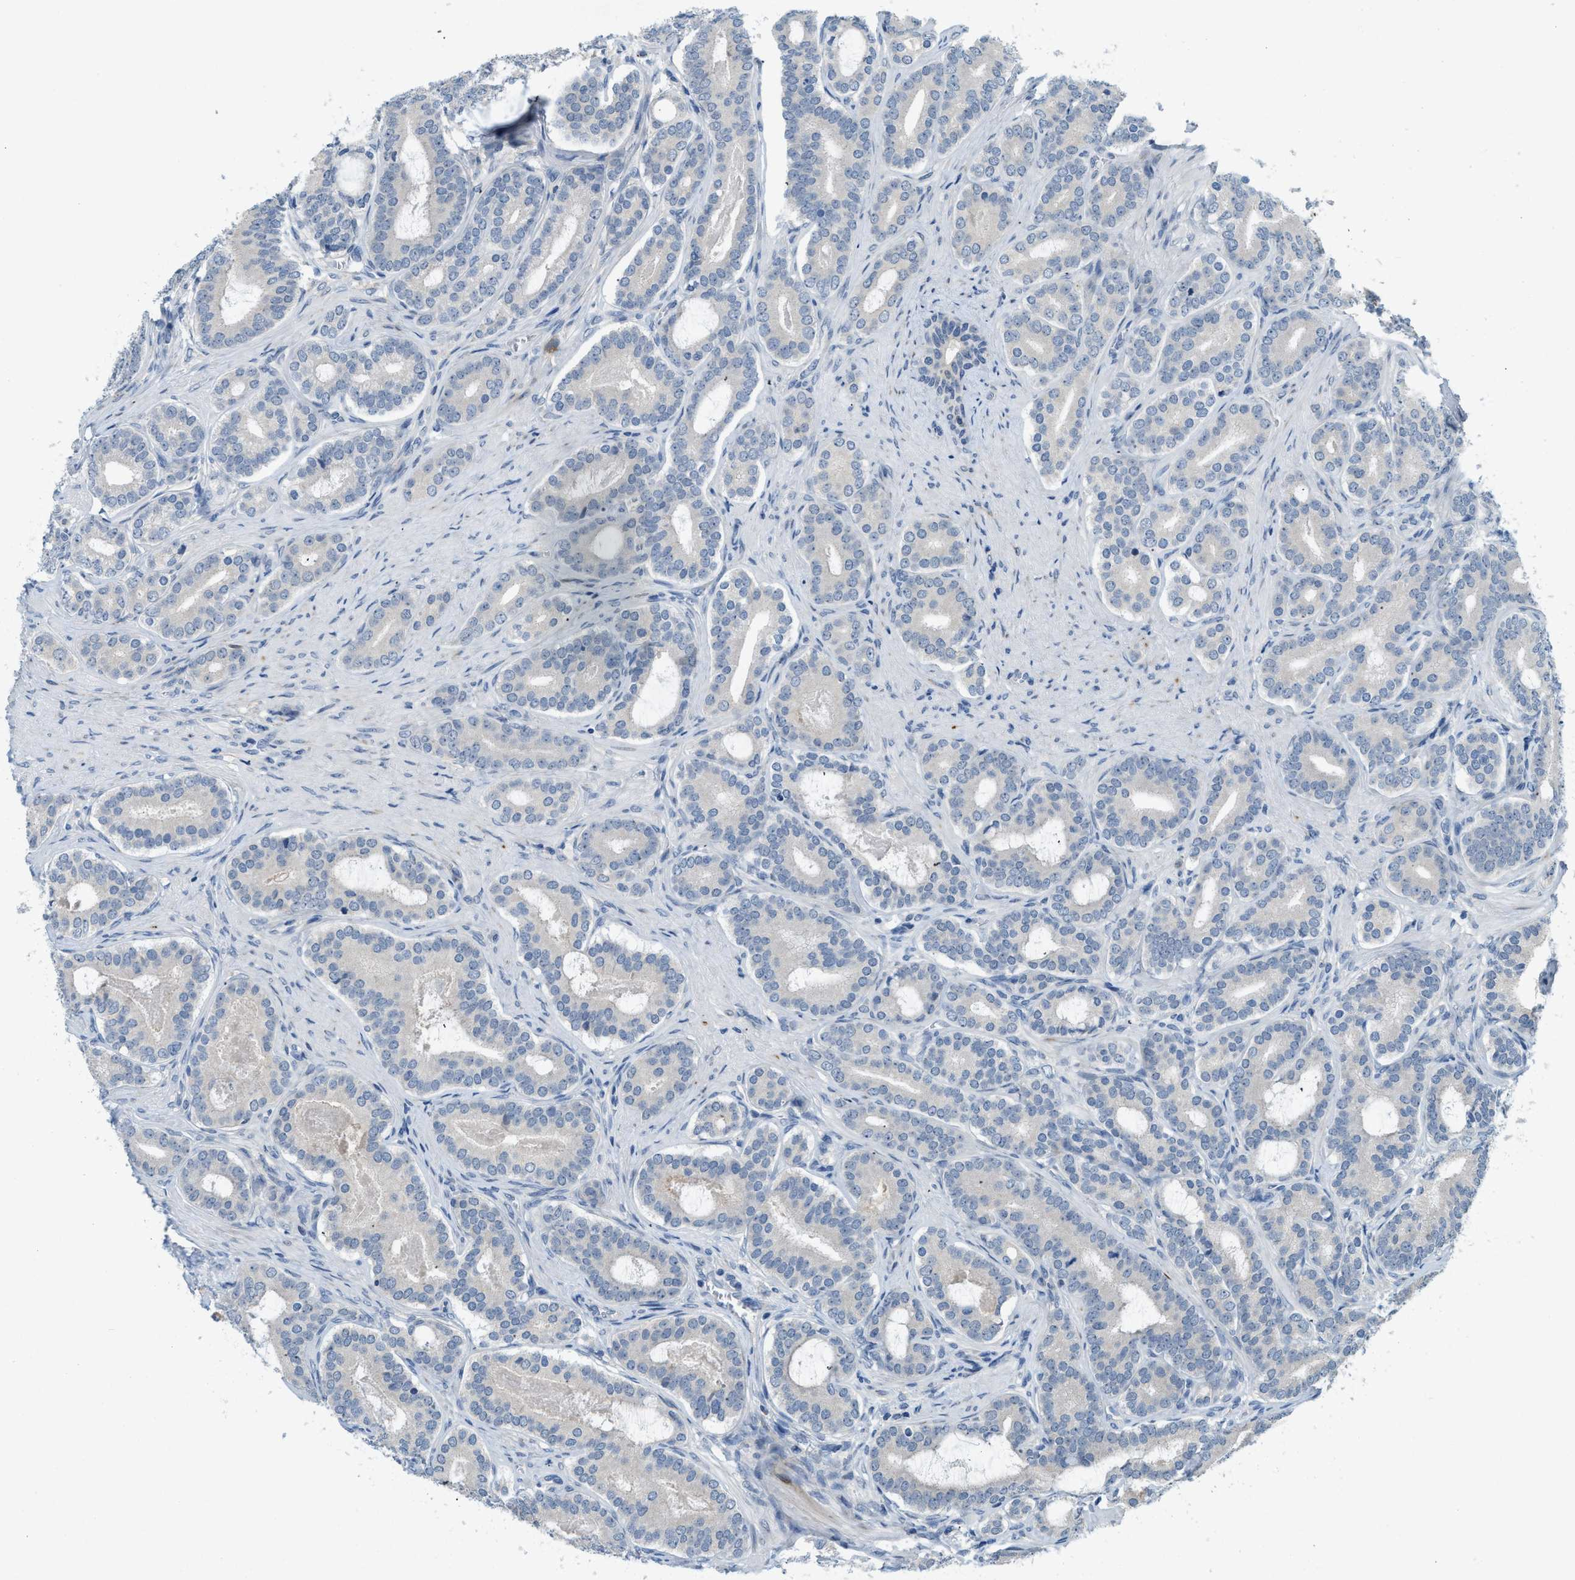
{"staining": {"intensity": "negative", "quantity": "none", "location": "none"}, "tissue": "prostate cancer", "cell_type": "Tumor cells", "image_type": "cancer", "snomed": [{"axis": "morphology", "description": "Adenocarcinoma, High grade"}, {"axis": "topography", "description": "Prostate"}], "caption": "Immunohistochemical staining of human high-grade adenocarcinoma (prostate) reveals no significant expression in tumor cells.", "gene": "TMEM154", "patient": {"sex": "male", "age": 60}}